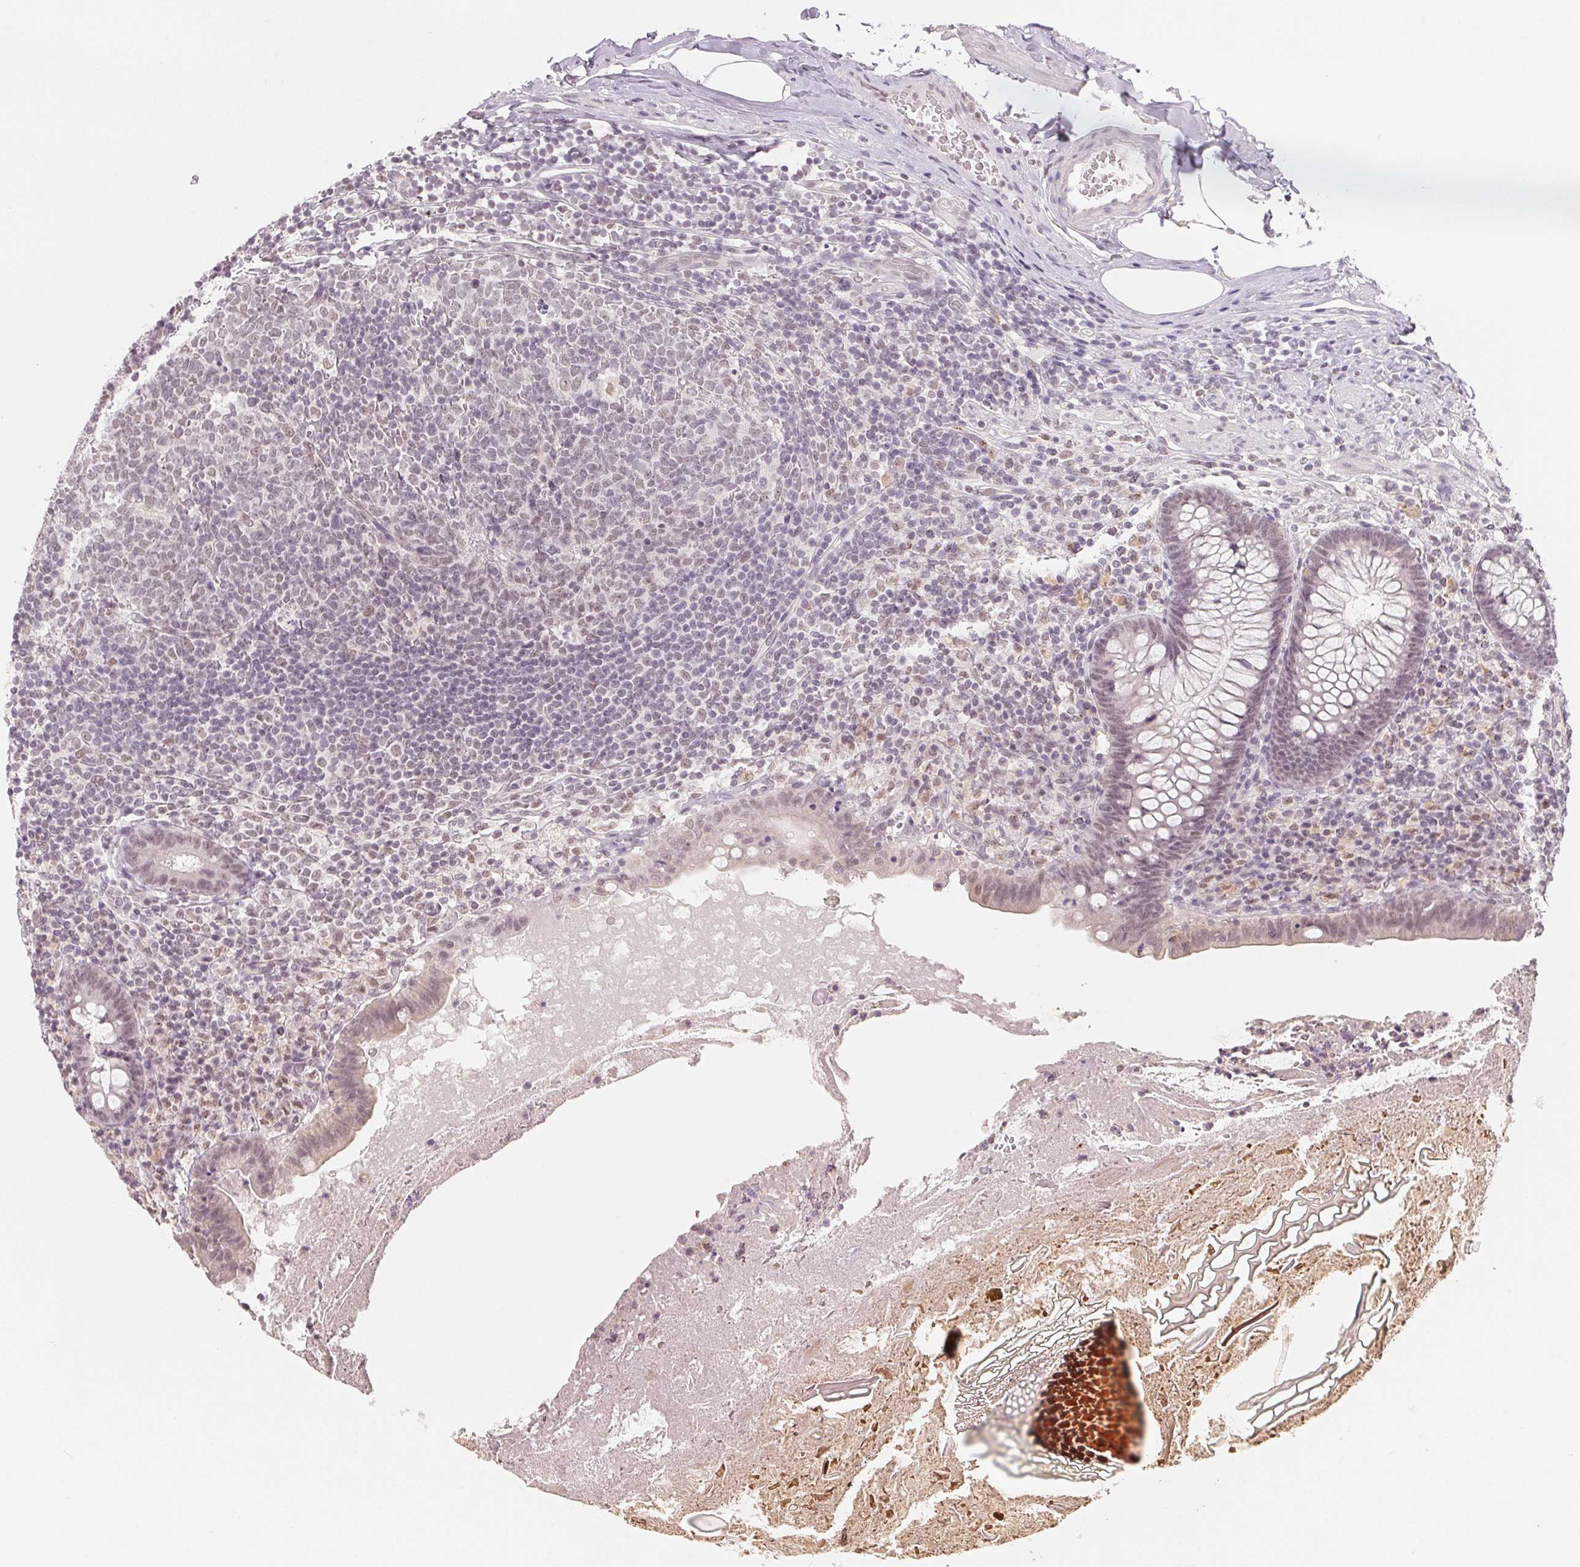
{"staining": {"intensity": "weak", "quantity": "25%-75%", "location": "nuclear"}, "tissue": "appendix", "cell_type": "Glandular cells", "image_type": "normal", "snomed": [{"axis": "morphology", "description": "Normal tissue, NOS"}, {"axis": "topography", "description": "Appendix"}], "caption": "The image exhibits staining of normal appendix, revealing weak nuclear protein expression (brown color) within glandular cells.", "gene": "NXF3", "patient": {"sex": "male", "age": 47}}